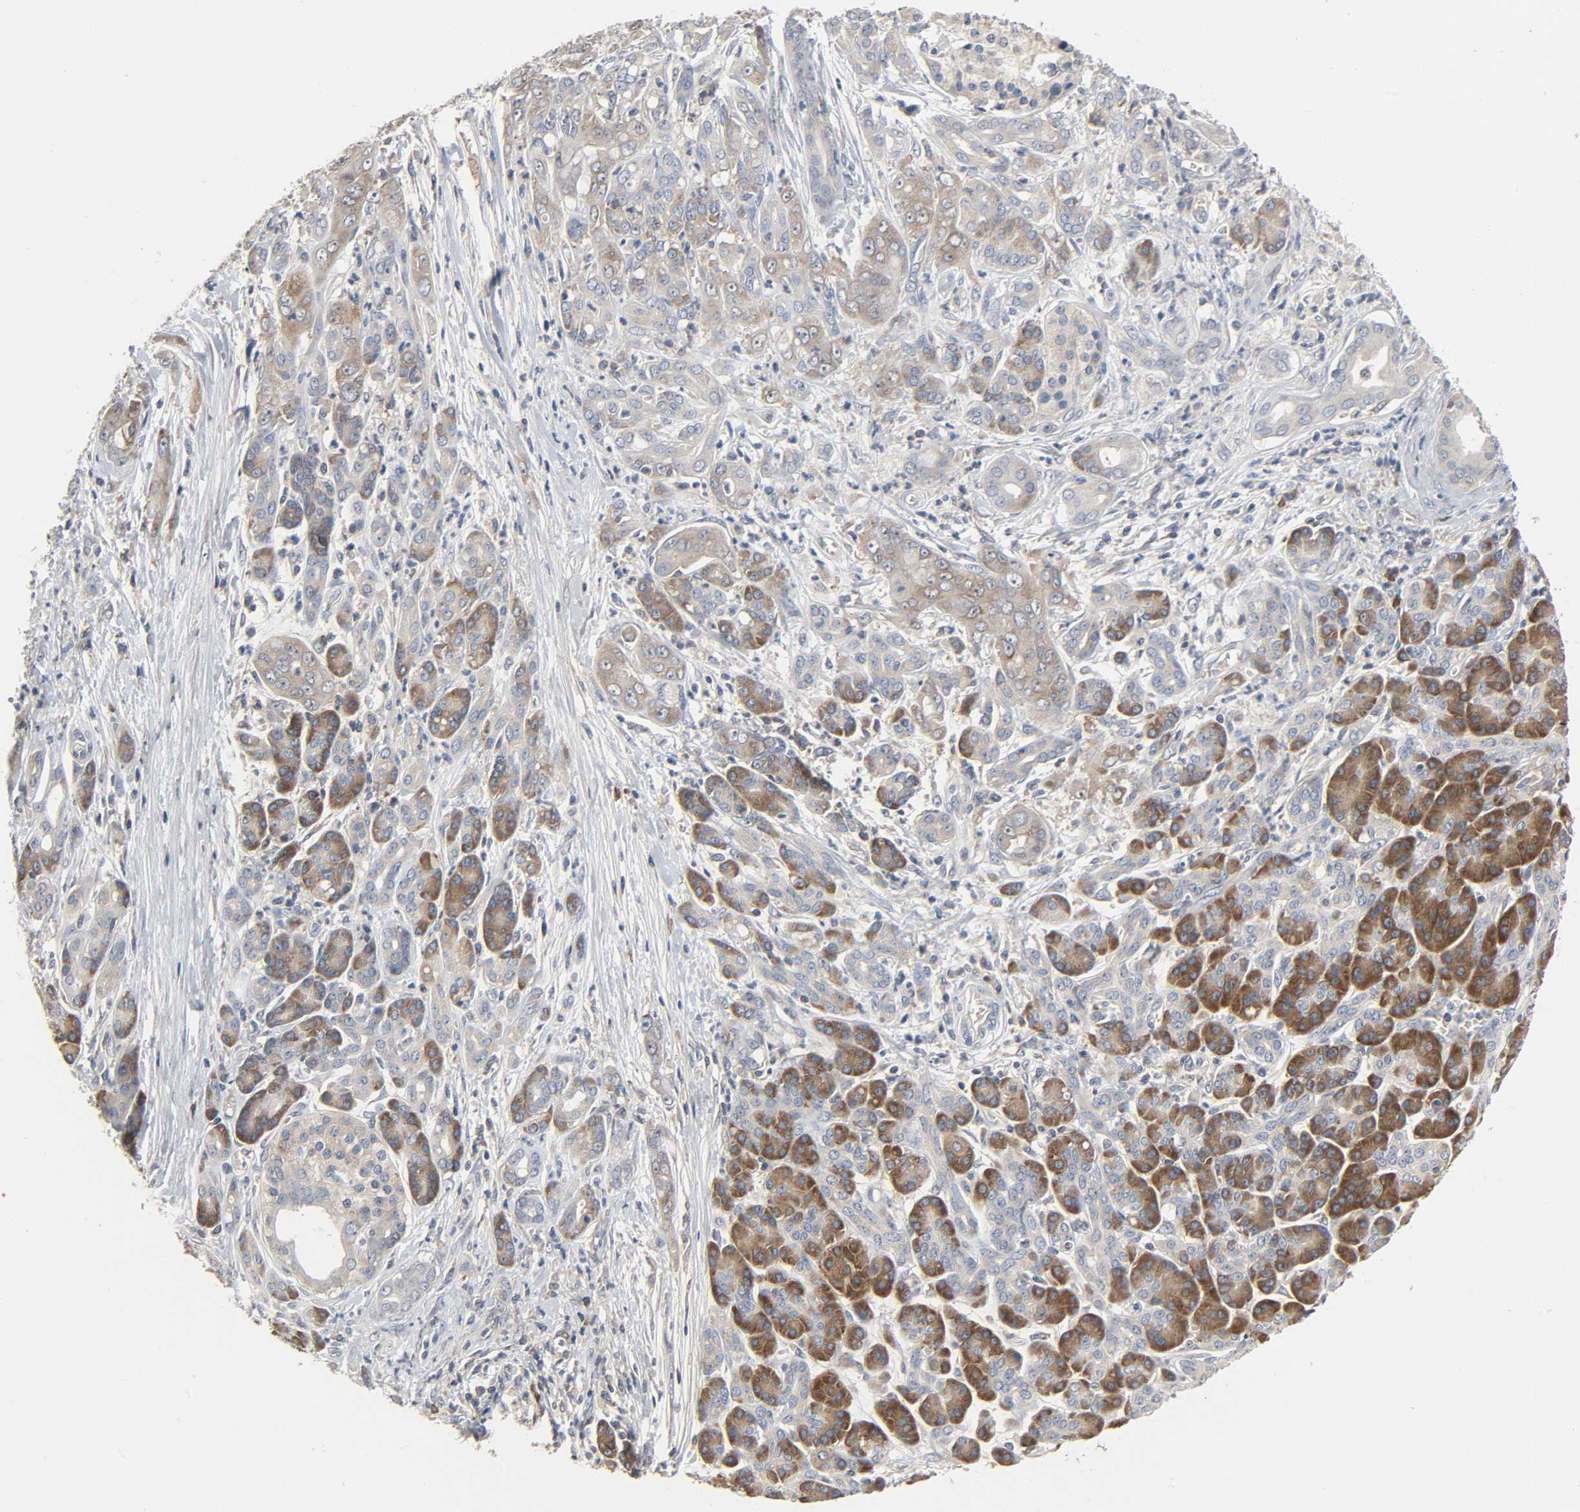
{"staining": {"intensity": "moderate", "quantity": ">75%", "location": "cytoplasmic/membranous"}, "tissue": "pancreatic cancer", "cell_type": "Tumor cells", "image_type": "cancer", "snomed": [{"axis": "morphology", "description": "Adenocarcinoma, NOS"}, {"axis": "topography", "description": "Pancreas"}], "caption": "Protein positivity by immunohistochemistry (IHC) exhibits moderate cytoplasmic/membranous expression in approximately >75% of tumor cells in pancreatic cancer.", "gene": "PLEKHA2", "patient": {"sex": "male", "age": 59}}